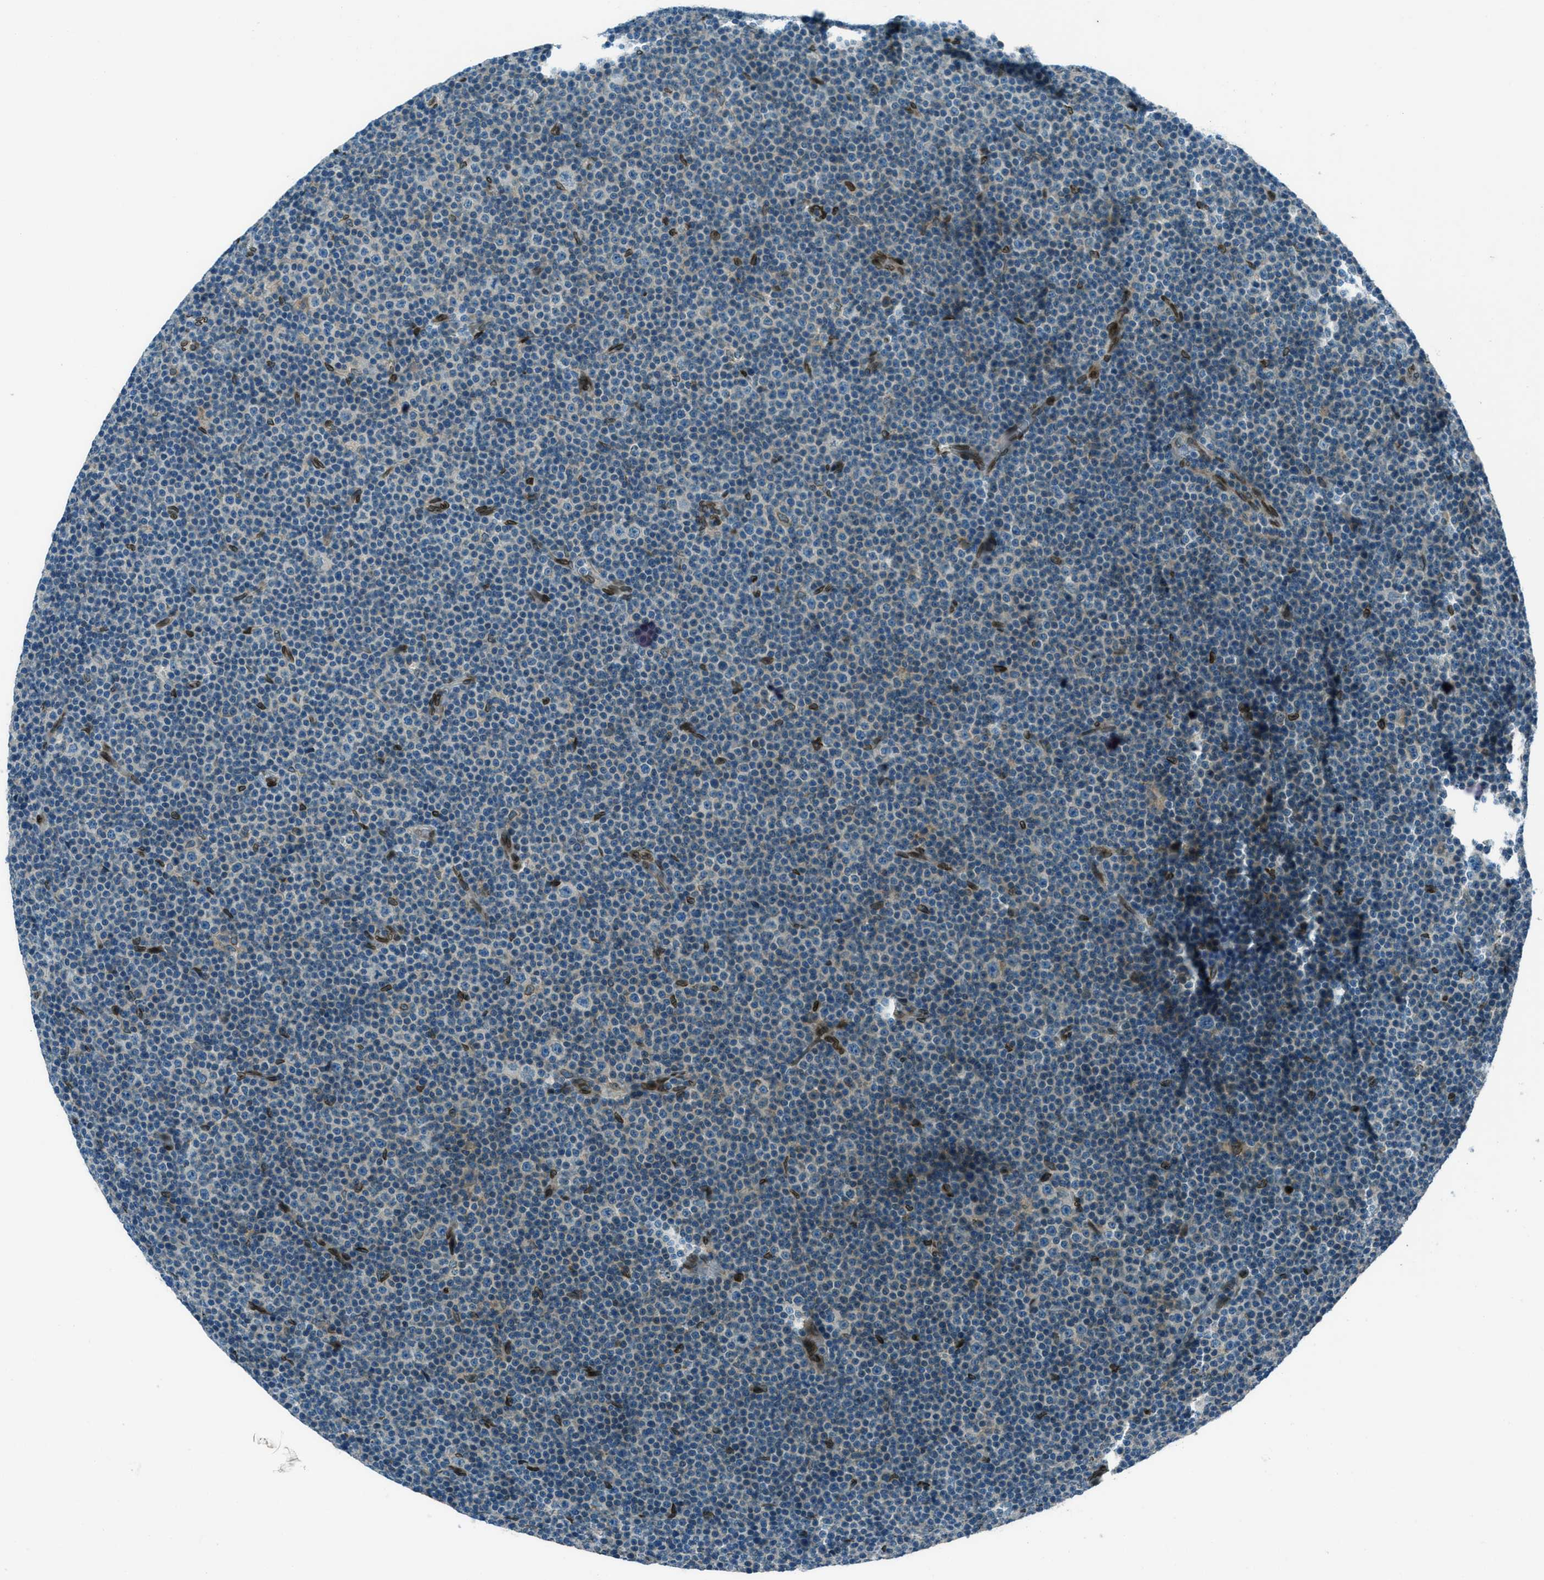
{"staining": {"intensity": "negative", "quantity": "none", "location": "none"}, "tissue": "lymphoma", "cell_type": "Tumor cells", "image_type": "cancer", "snomed": [{"axis": "morphology", "description": "Malignant lymphoma, non-Hodgkin's type, Low grade"}, {"axis": "topography", "description": "Lymph node"}], "caption": "Human lymphoma stained for a protein using immunohistochemistry demonstrates no positivity in tumor cells.", "gene": "LEMD2", "patient": {"sex": "female", "age": 67}}